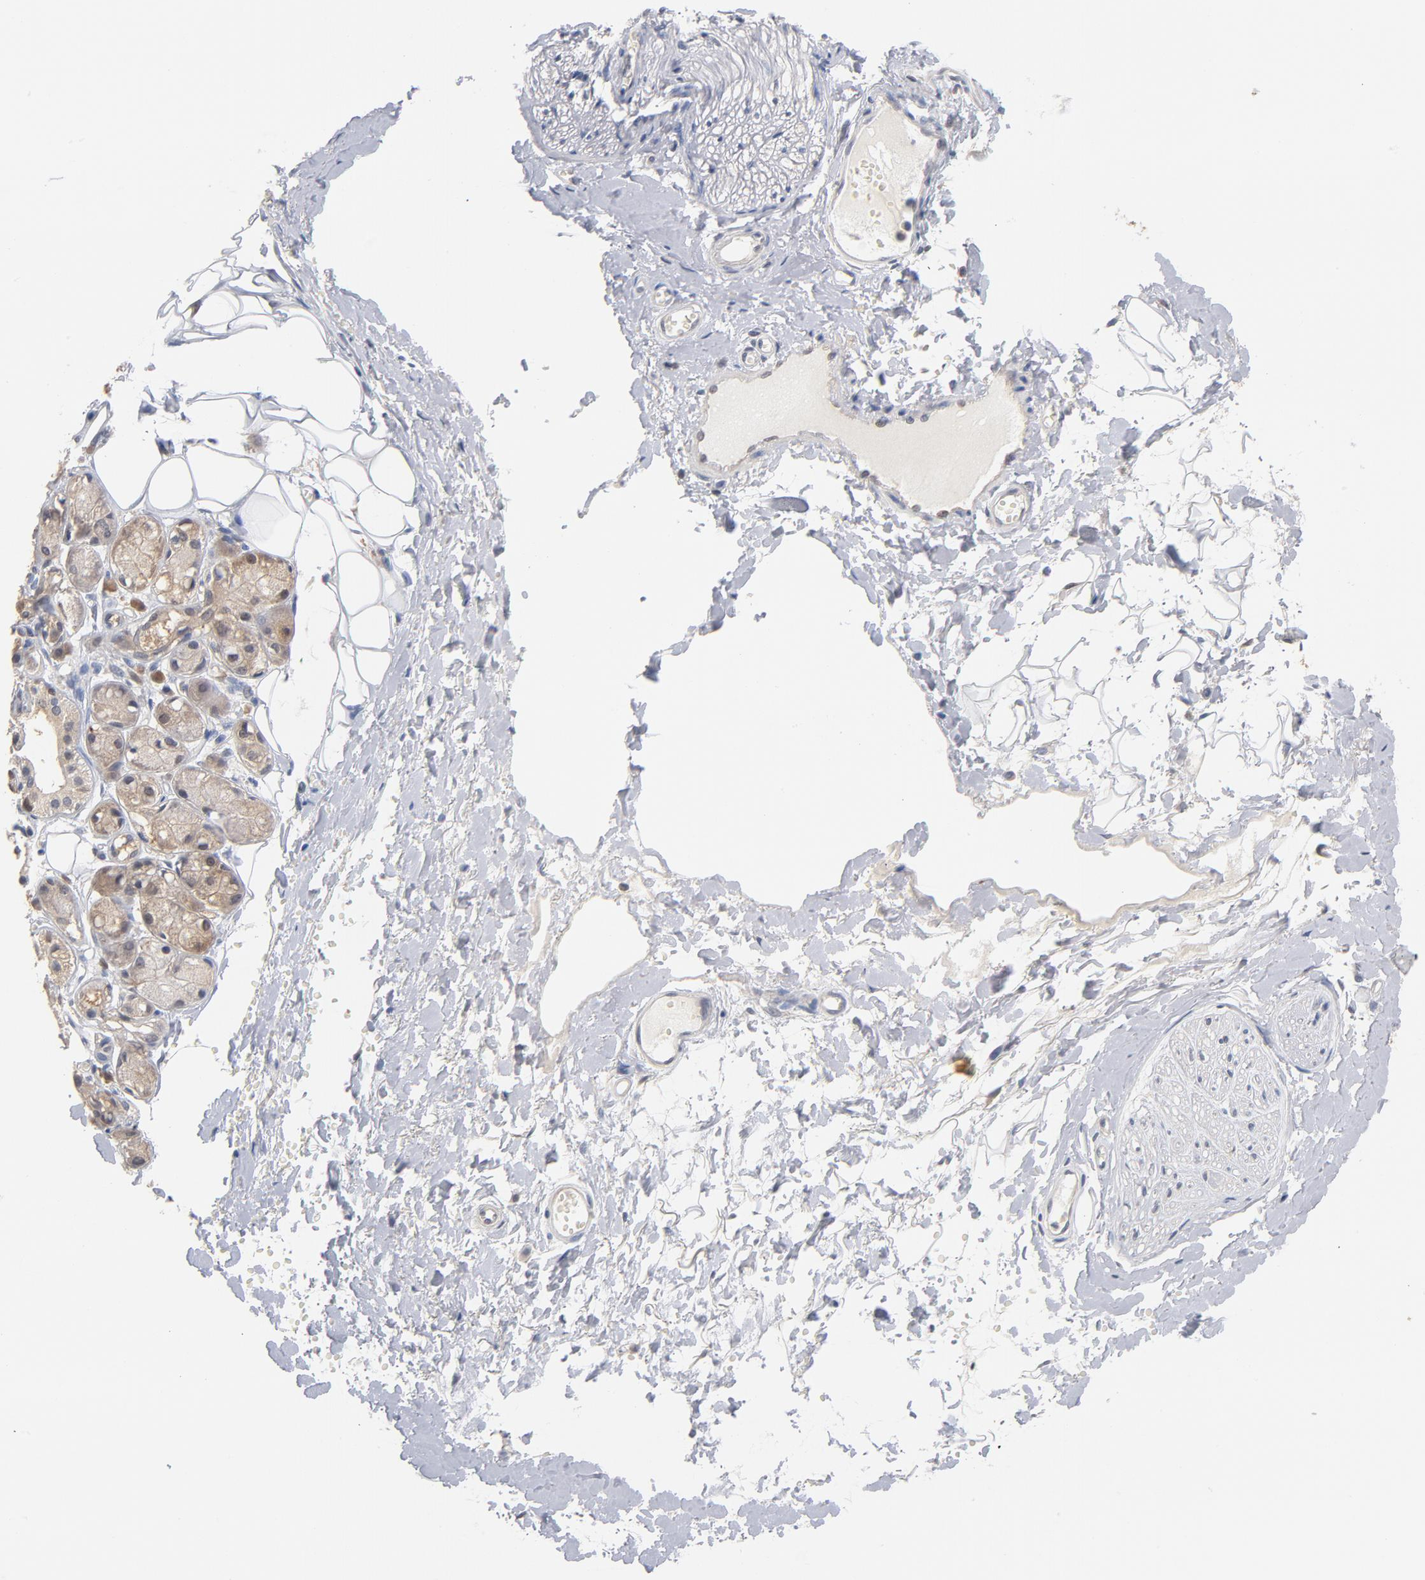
{"staining": {"intensity": "negative", "quantity": "none", "location": "none"}, "tissue": "adipose tissue", "cell_type": "Adipocytes", "image_type": "normal", "snomed": [{"axis": "morphology", "description": "Normal tissue, NOS"}, {"axis": "morphology", "description": "Inflammation, NOS"}, {"axis": "topography", "description": "Salivary gland"}, {"axis": "topography", "description": "Peripheral nerve tissue"}], "caption": "The micrograph reveals no staining of adipocytes in normal adipose tissue.", "gene": "MIF", "patient": {"sex": "female", "age": 75}}